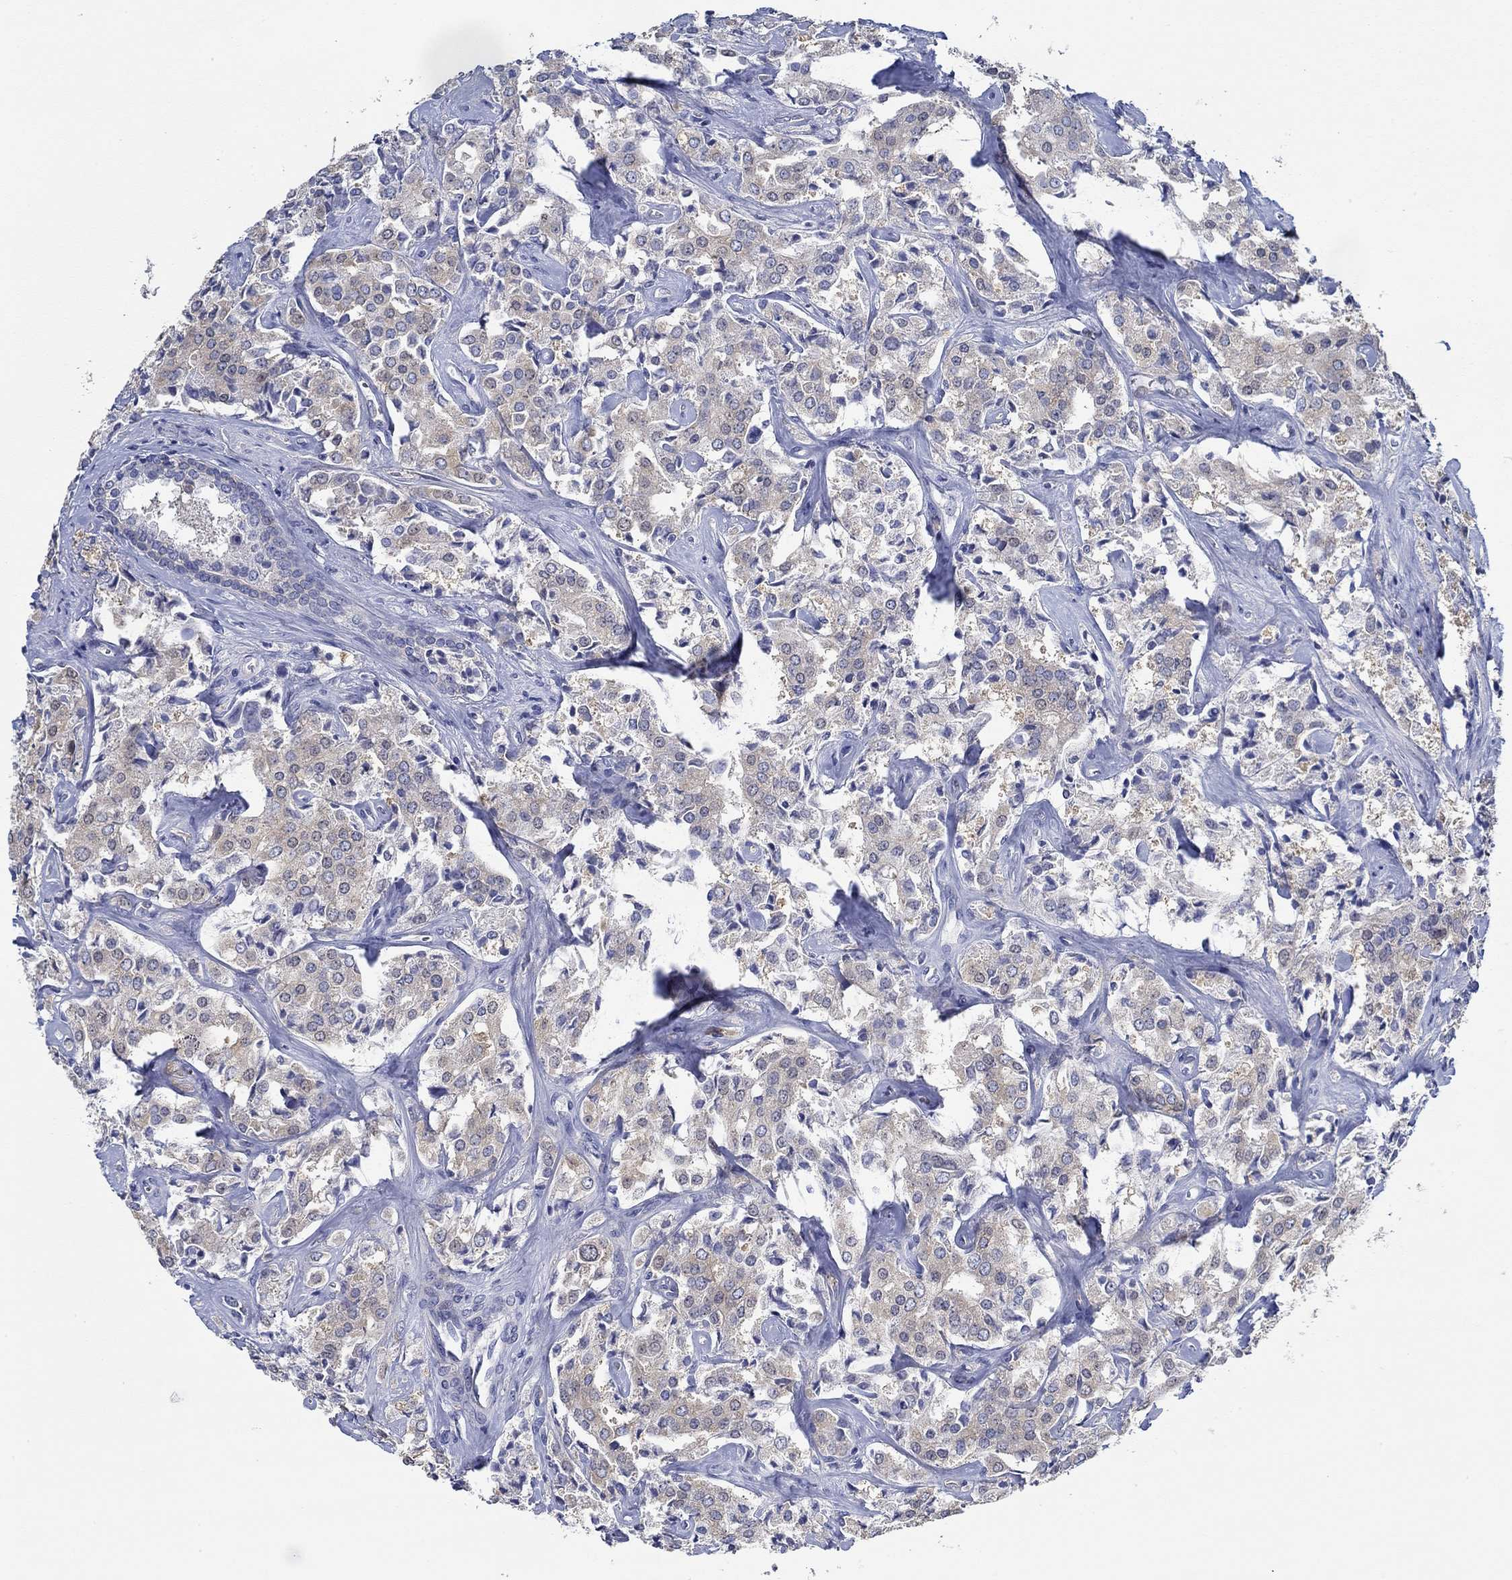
{"staining": {"intensity": "weak", "quantity": "<25%", "location": "cytoplasmic/membranous"}, "tissue": "prostate cancer", "cell_type": "Tumor cells", "image_type": "cancer", "snomed": [{"axis": "morphology", "description": "Adenocarcinoma, NOS"}, {"axis": "topography", "description": "Prostate"}], "caption": "Immunohistochemistry image of neoplastic tissue: adenocarcinoma (prostate) stained with DAB shows no significant protein staining in tumor cells.", "gene": "SLC27A3", "patient": {"sex": "male", "age": 66}}